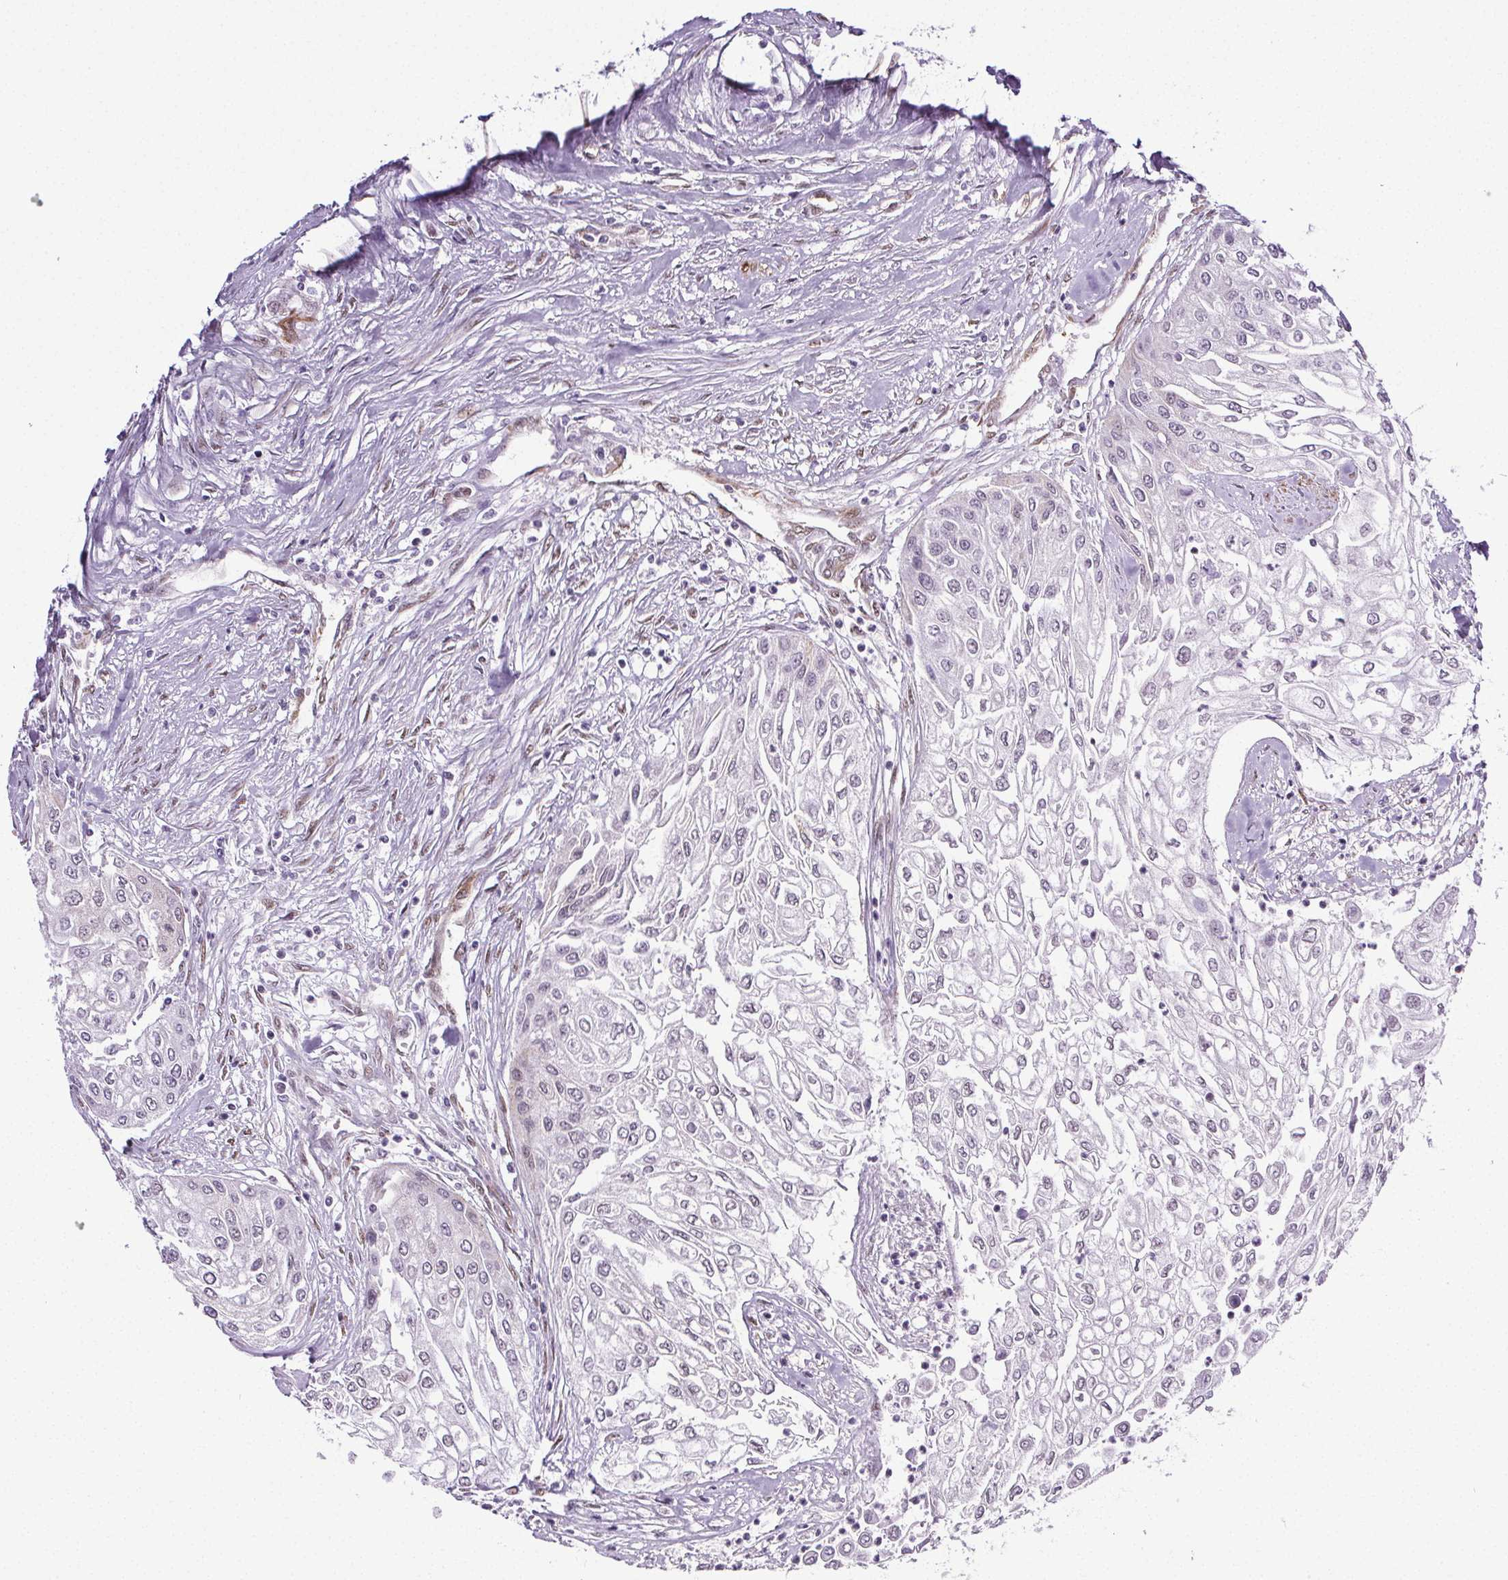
{"staining": {"intensity": "negative", "quantity": "none", "location": "none"}, "tissue": "urothelial cancer", "cell_type": "Tumor cells", "image_type": "cancer", "snomed": [{"axis": "morphology", "description": "Urothelial carcinoma, High grade"}, {"axis": "topography", "description": "Urinary bladder"}], "caption": "Immunohistochemistry photomicrograph of neoplastic tissue: human urothelial cancer stained with DAB (3,3'-diaminobenzidine) demonstrates no significant protein positivity in tumor cells.", "gene": "GP6", "patient": {"sex": "male", "age": 62}}